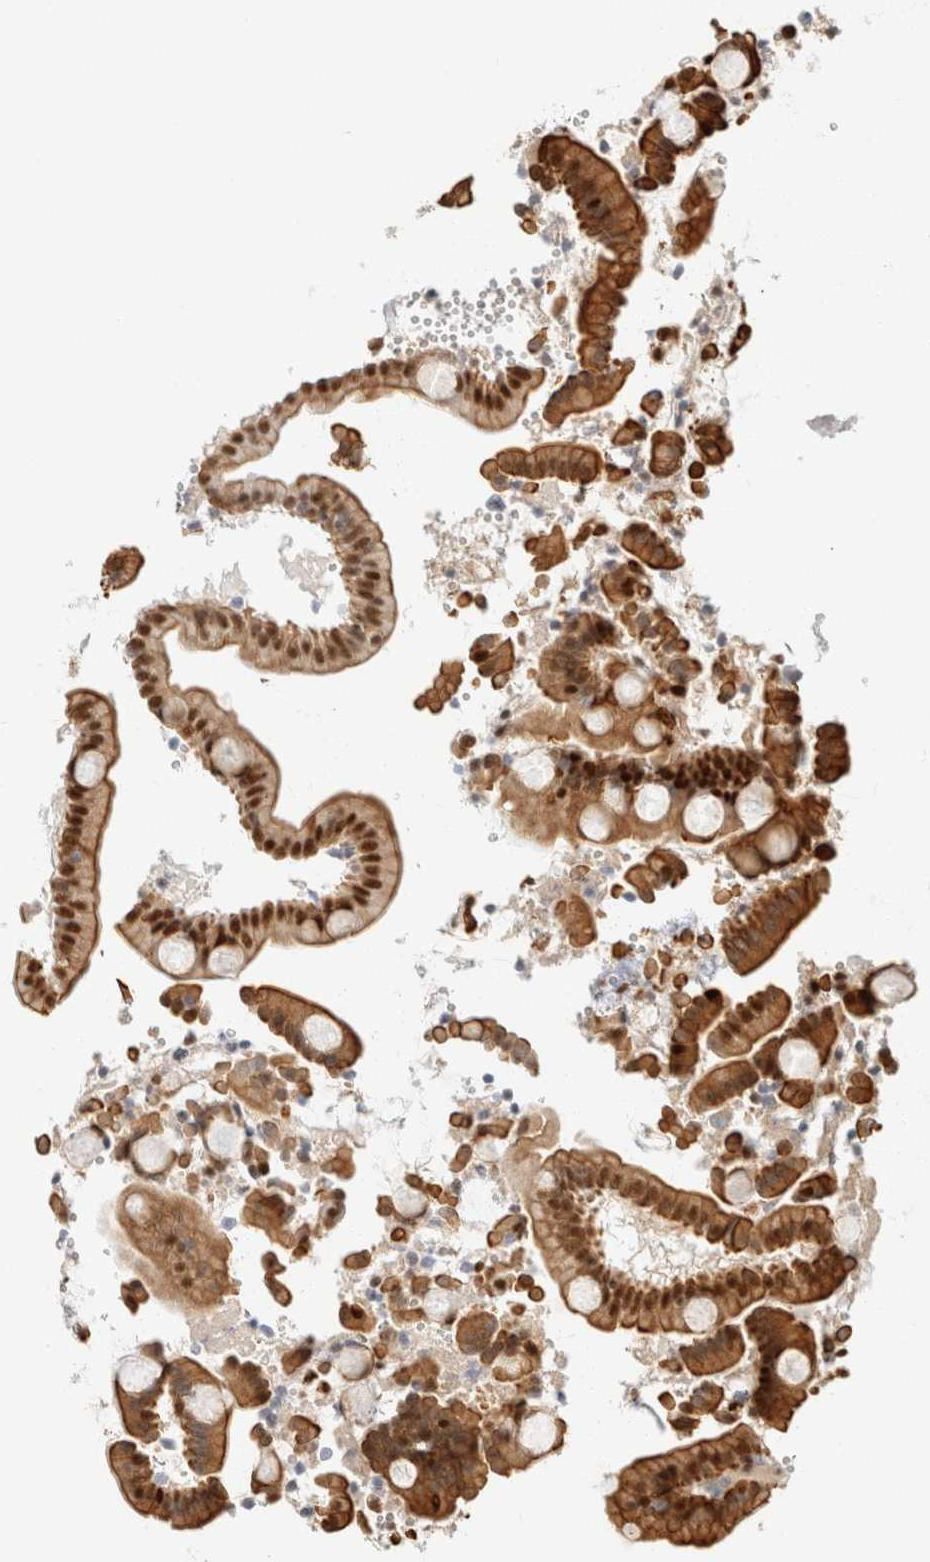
{"staining": {"intensity": "strong", "quantity": ">75%", "location": "cytoplasmic/membranous,nuclear"}, "tissue": "duodenum", "cell_type": "Glandular cells", "image_type": "normal", "snomed": [{"axis": "morphology", "description": "Normal tissue, NOS"}, {"axis": "topography", "description": "Duodenum"}], "caption": "Immunohistochemistry image of benign duodenum: duodenum stained using IHC displays high levels of strong protein expression localized specifically in the cytoplasmic/membranous,nuclear of glandular cells, appearing as a cytoplasmic/membranous,nuclear brown color.", "gene": "ZNF768", "patient": {"sex": "male", "age": 54}}